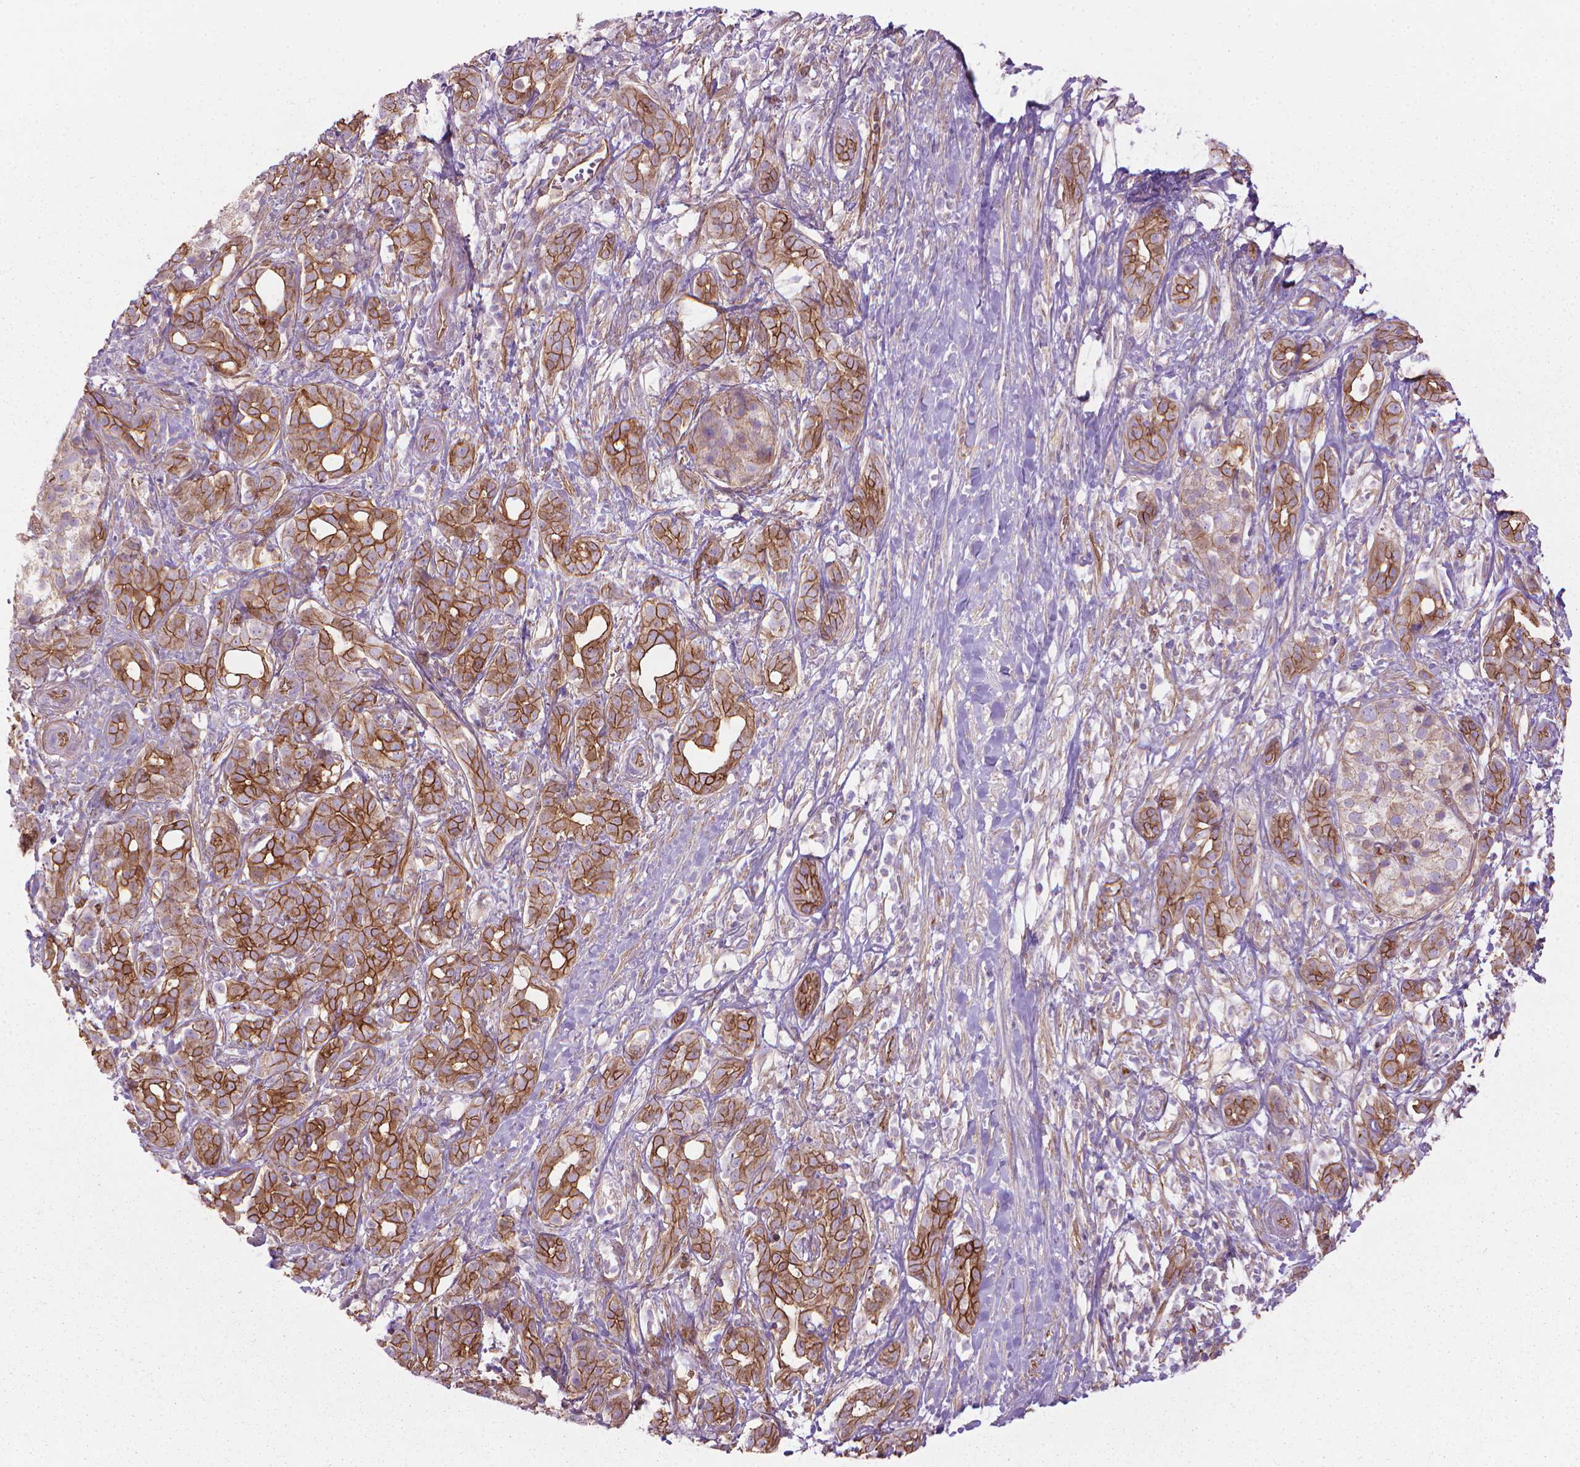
{"staining": {"intensity": "strong", "quantity": ">75%", "location": "cytoplasmic/membranous"}, "tissue": "pancreatic cancer", "cell_type": "Tumor cells", "image_type": "cancer", "snomed": [{"axis": "morphology", "description": "Adenocarcinoma, NOS"}, {"axis": "topography", "description": "Pancreas"}], "caption": "Brown immunohistochemical staining in human pancreatic cancer (adenocarcinoma) demonstrates strong cytoplasmic/membranous positivity in approximately >75% of tumor cells.", "gene": "TENT5A", "patient": {"sex": "male", "age": 61}}